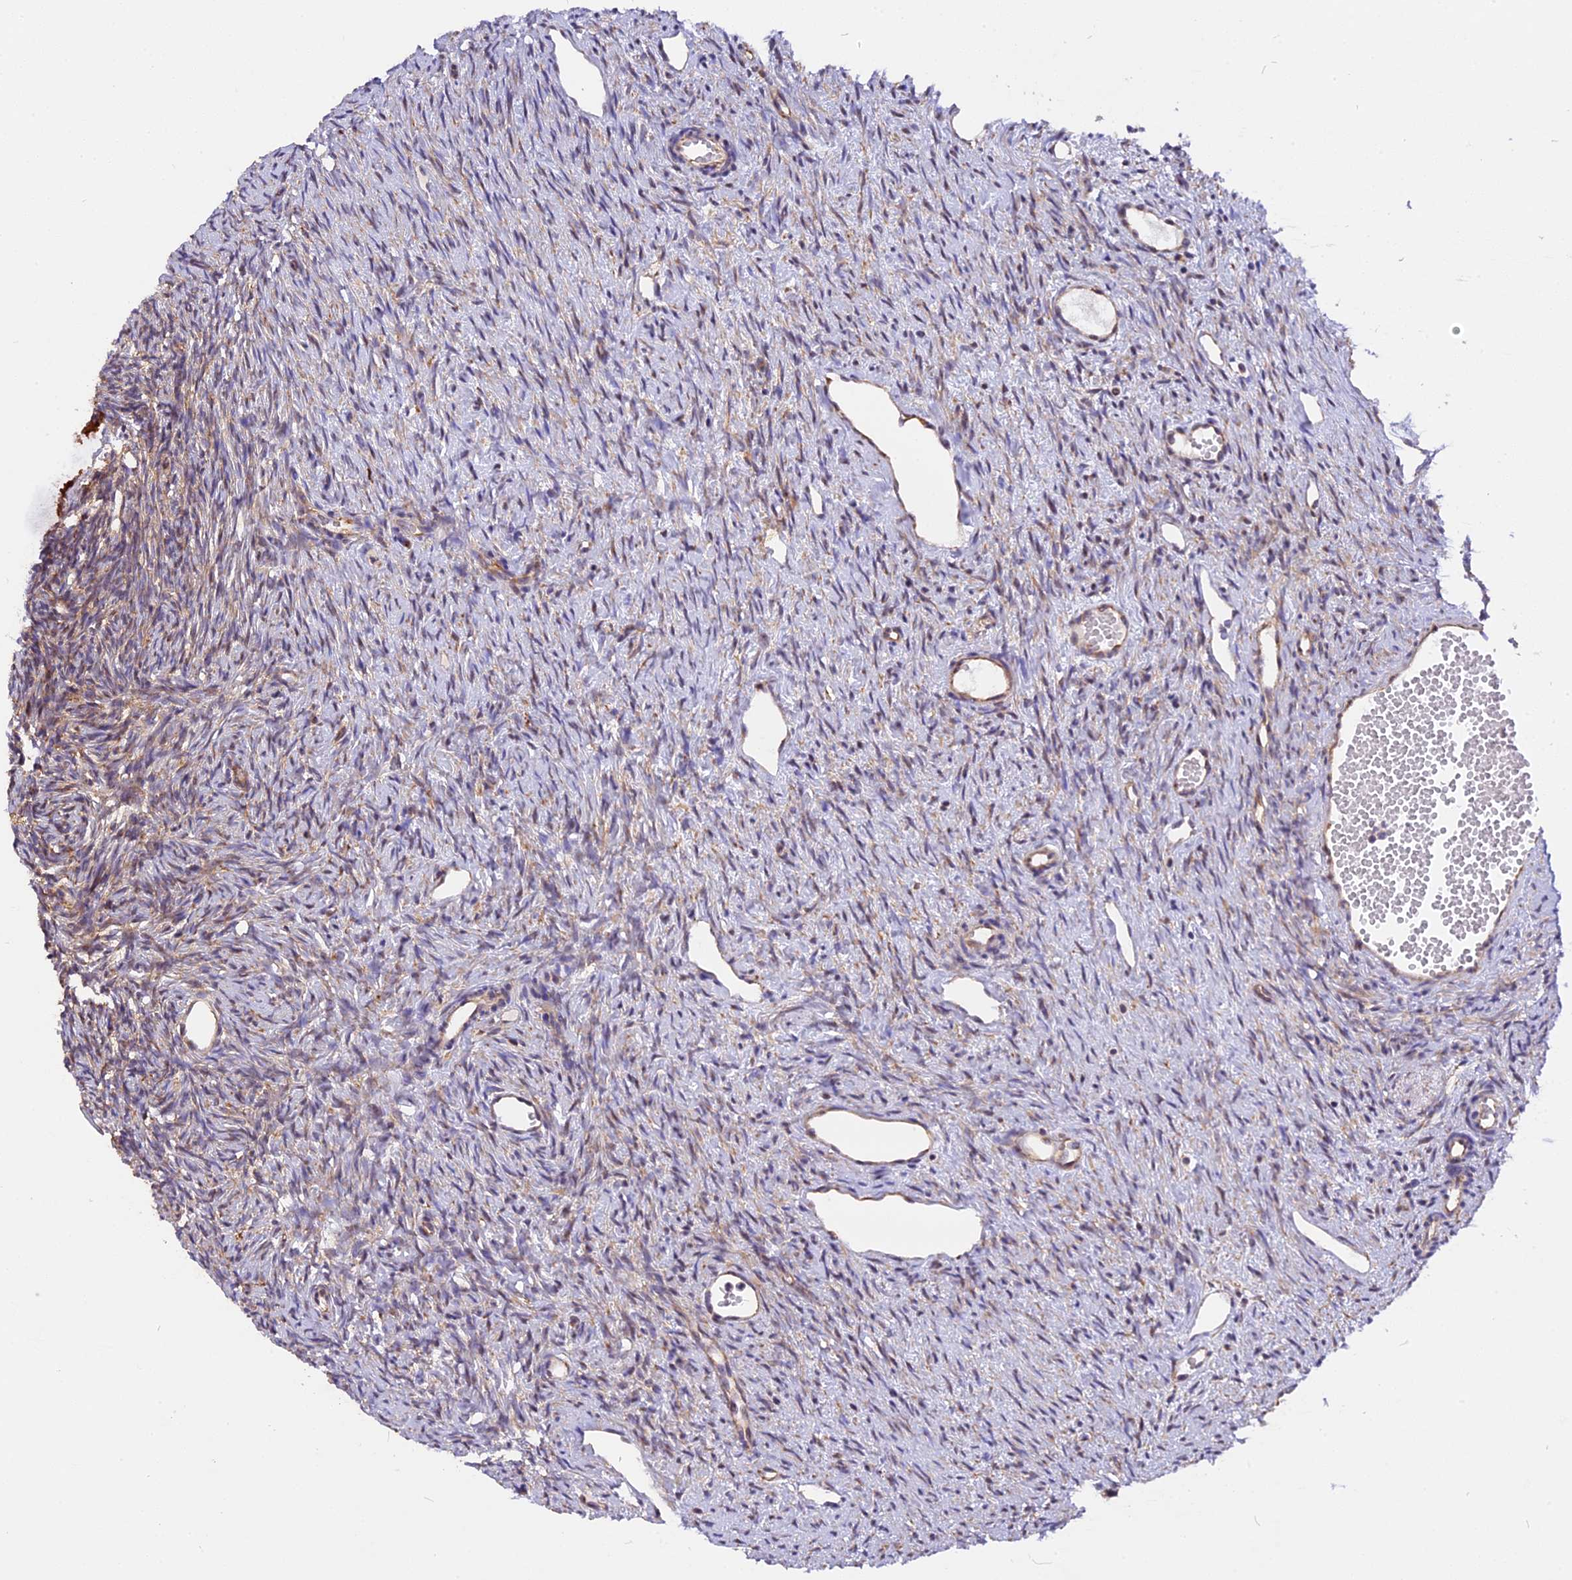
{"staining": {"intensity": "moderate", "quantity": "25%-75%", "location": "cytoplasmic/membranous"}, "tissue": "ovary", "cell_type": "Follicle cells", "image_type": "normal", "snomed": [{"axis": "morphology", "description": "Normal tissue, NOS"}, {"axis": "topography", "description": "Ovary"}], "caption": "Follicle cells show moderate cytoplasmic/membranous expression in approximately 25%-75% of cells in benign ovary. The protein of interest is shown in brown color, while the nuclei are stained blue.", "gene": "GNPTAB", "patient": {"sex": "female", "age": 51}}